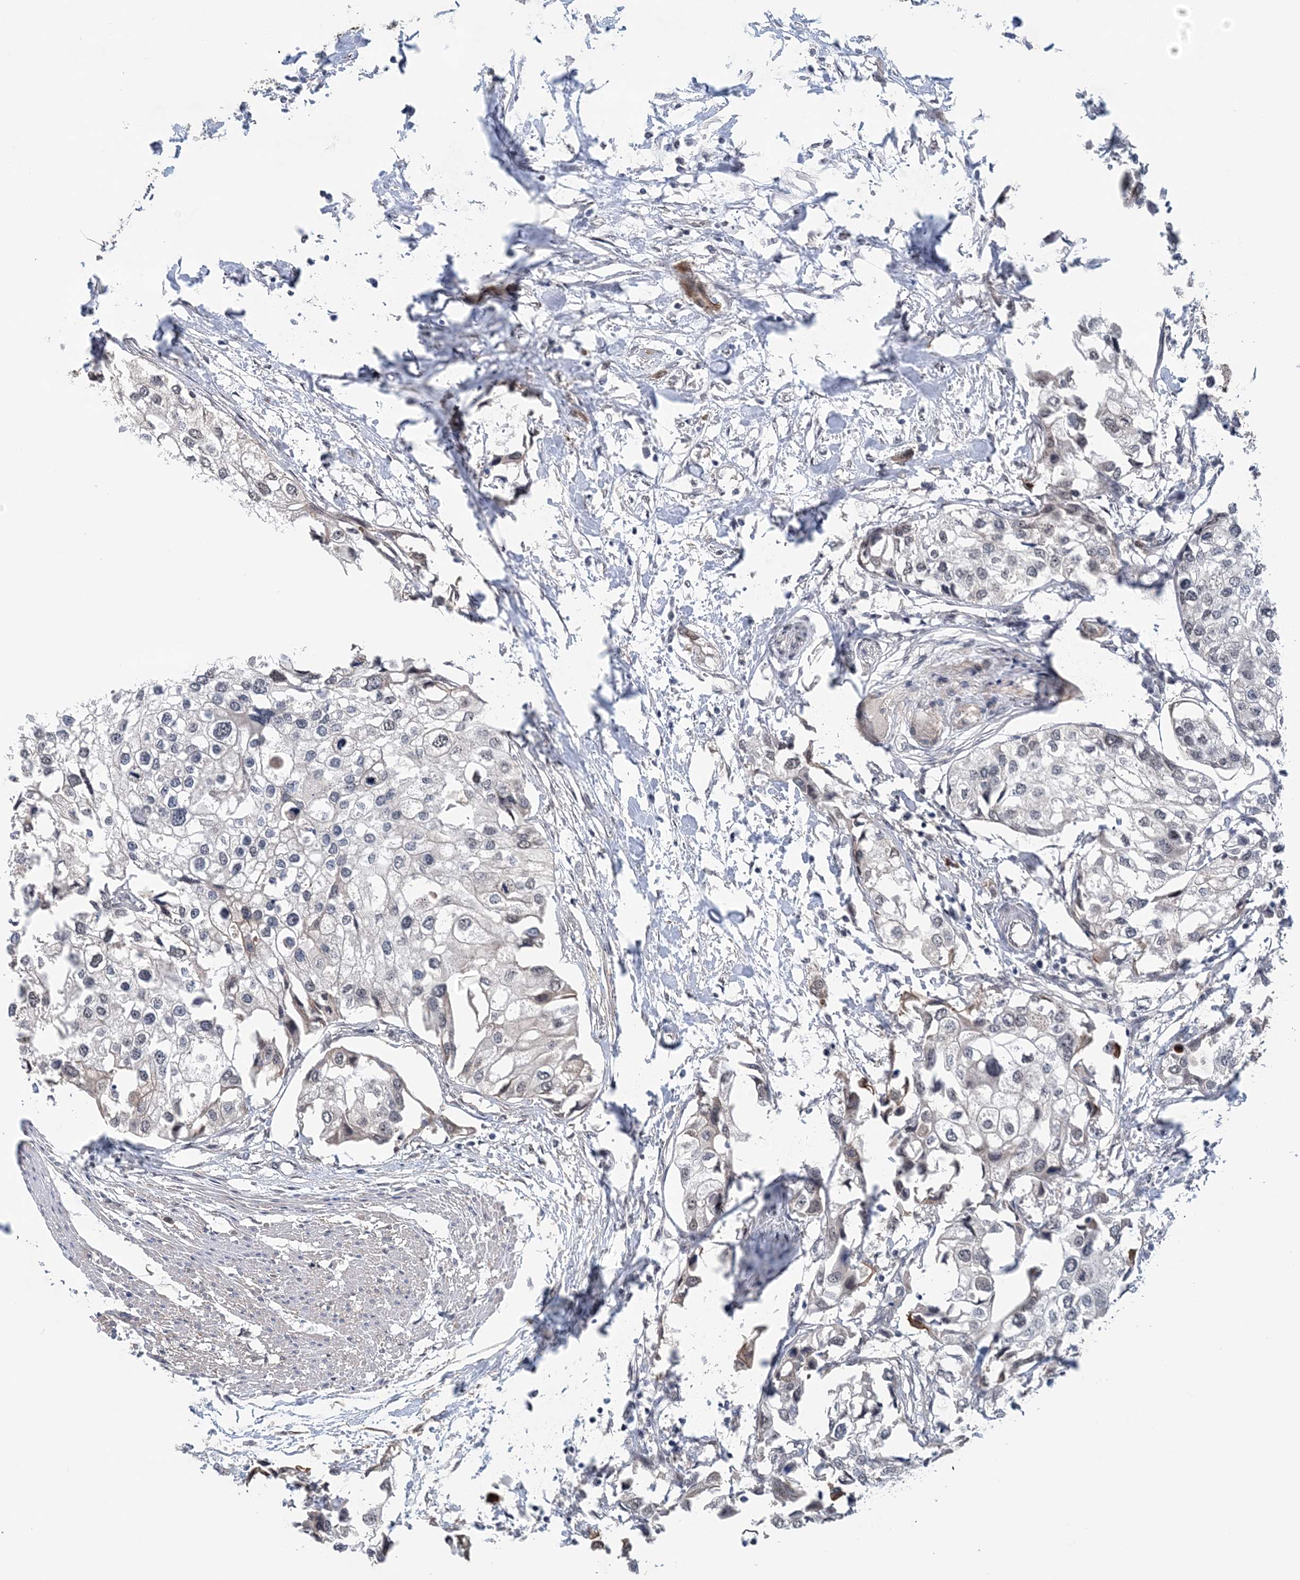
{"staining": {"intensity": "negative", "quantity": "none", "location": "none"}, "tissue": "urothelial cancer", "cell_type": "Tumor cells", "image_type": "cancer", "snomed": [{"axis": "morphology", "description": "Urothelial carcinoma, High grade"}, {"axis": "topography", "description": "Urinary bladder"}], "caption": "Immunohistochemical staining of human urothelial cancer shows no significant expression in tumor cells.", "gene": "CCDC152", "patient": {"sex": "male", "age": 64}}